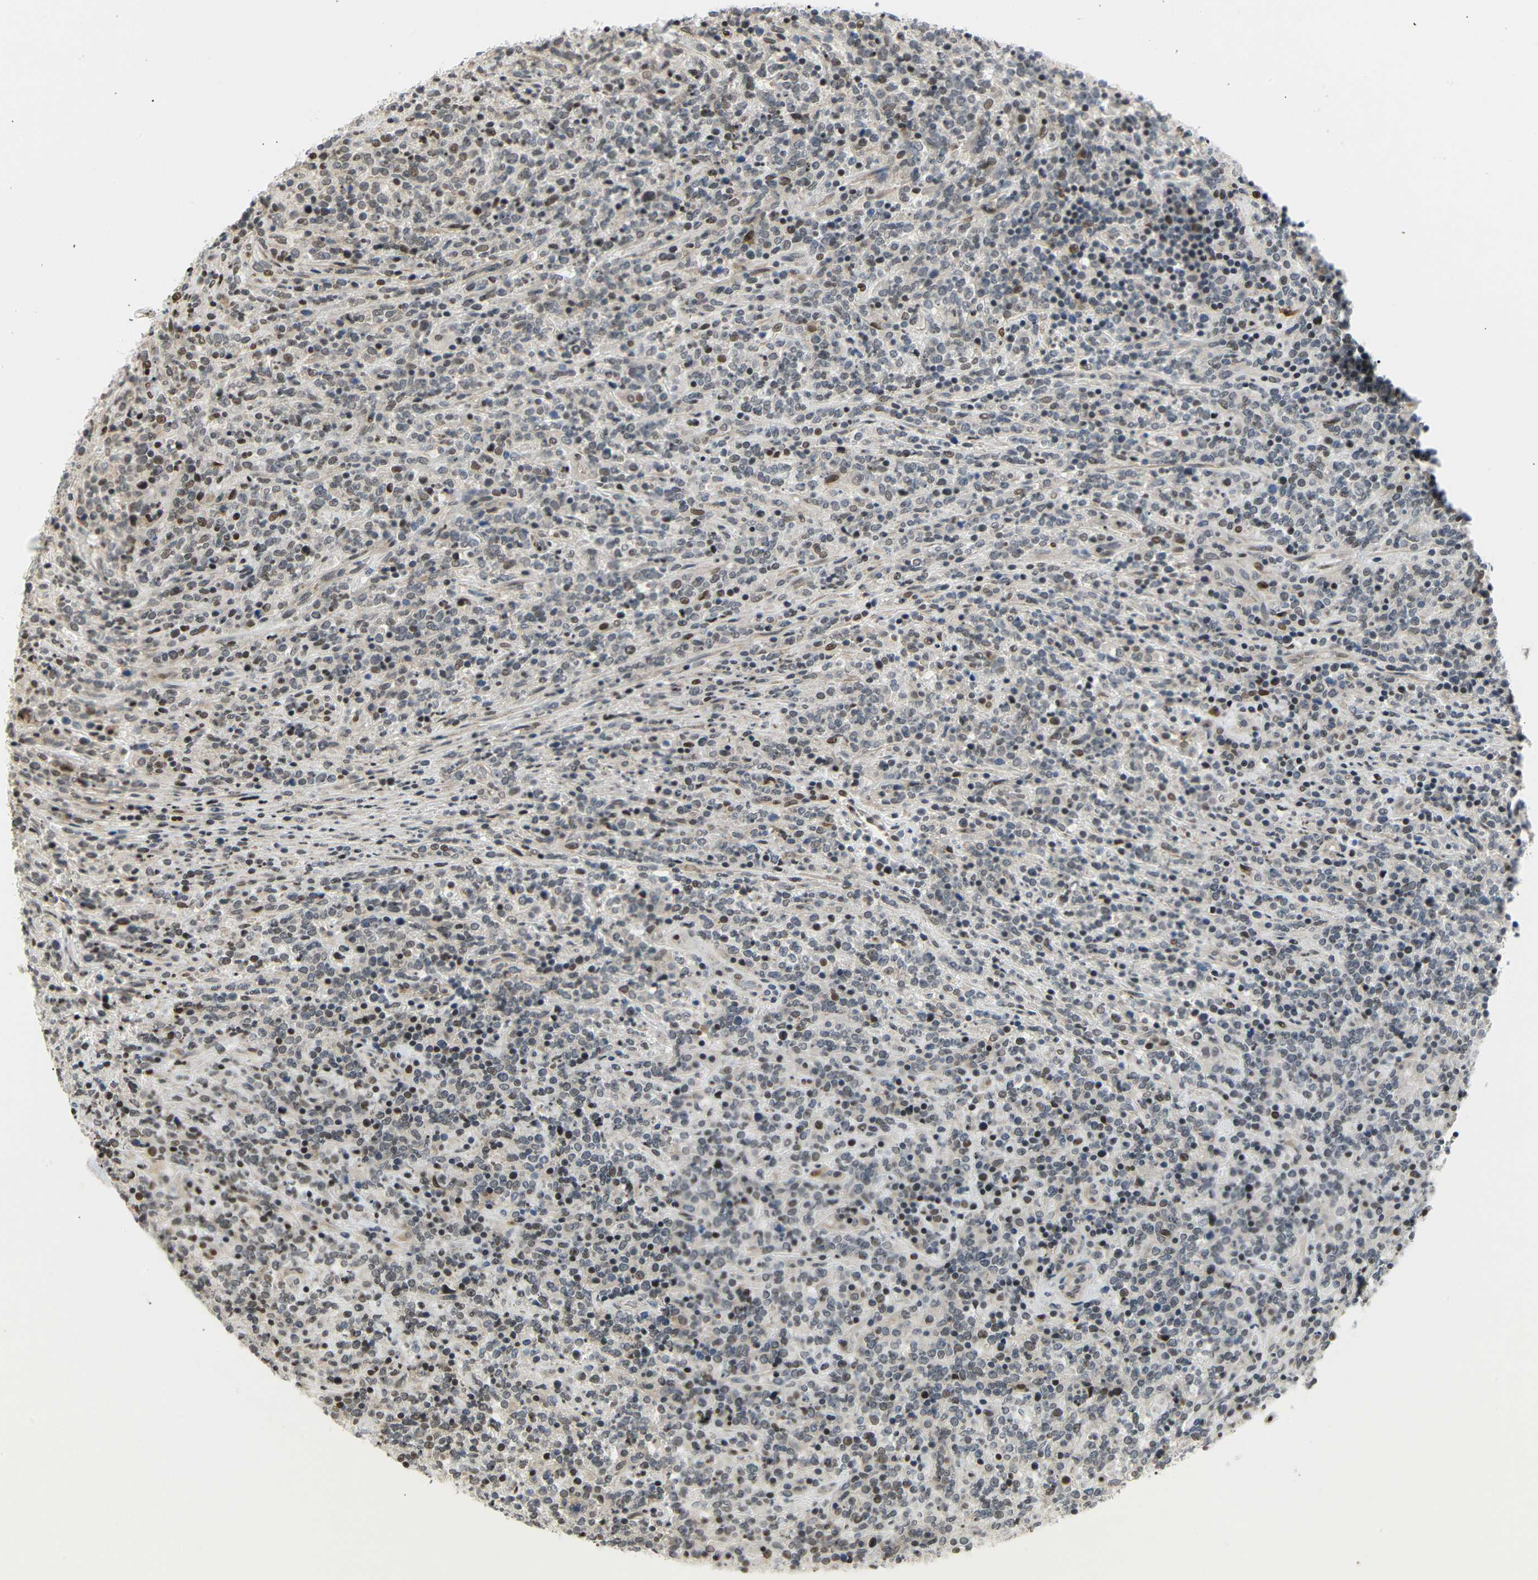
{"staining": {"intensity": "moderate", "quantity": "<25%", "location": "nuclear"}, "tissue": "lymphoma", "cell_type": "Tumor cells", "image_type": "cancer", "snomed": [{"axis": "morphology", "description": "Malignant lymphoma, non-Hodgkin's type, High grade"}, {"axis": "topography", "description": "Soft tissue"}], "caption": "A high-resolution photomicrograph shows IHC staining of malignant lymphoma, non-Hodgkin's type (high-grade), which reveals moderate nuclear positivity in about <25% of tumor cells. The staining was performed using DAB to visualize the protein expression in brown, while the nuclei were stained in blue with hematoxylin (Magnification: 20x).", "gene": "IMPG2", "patient": {"sex": "male", "age": 18}}